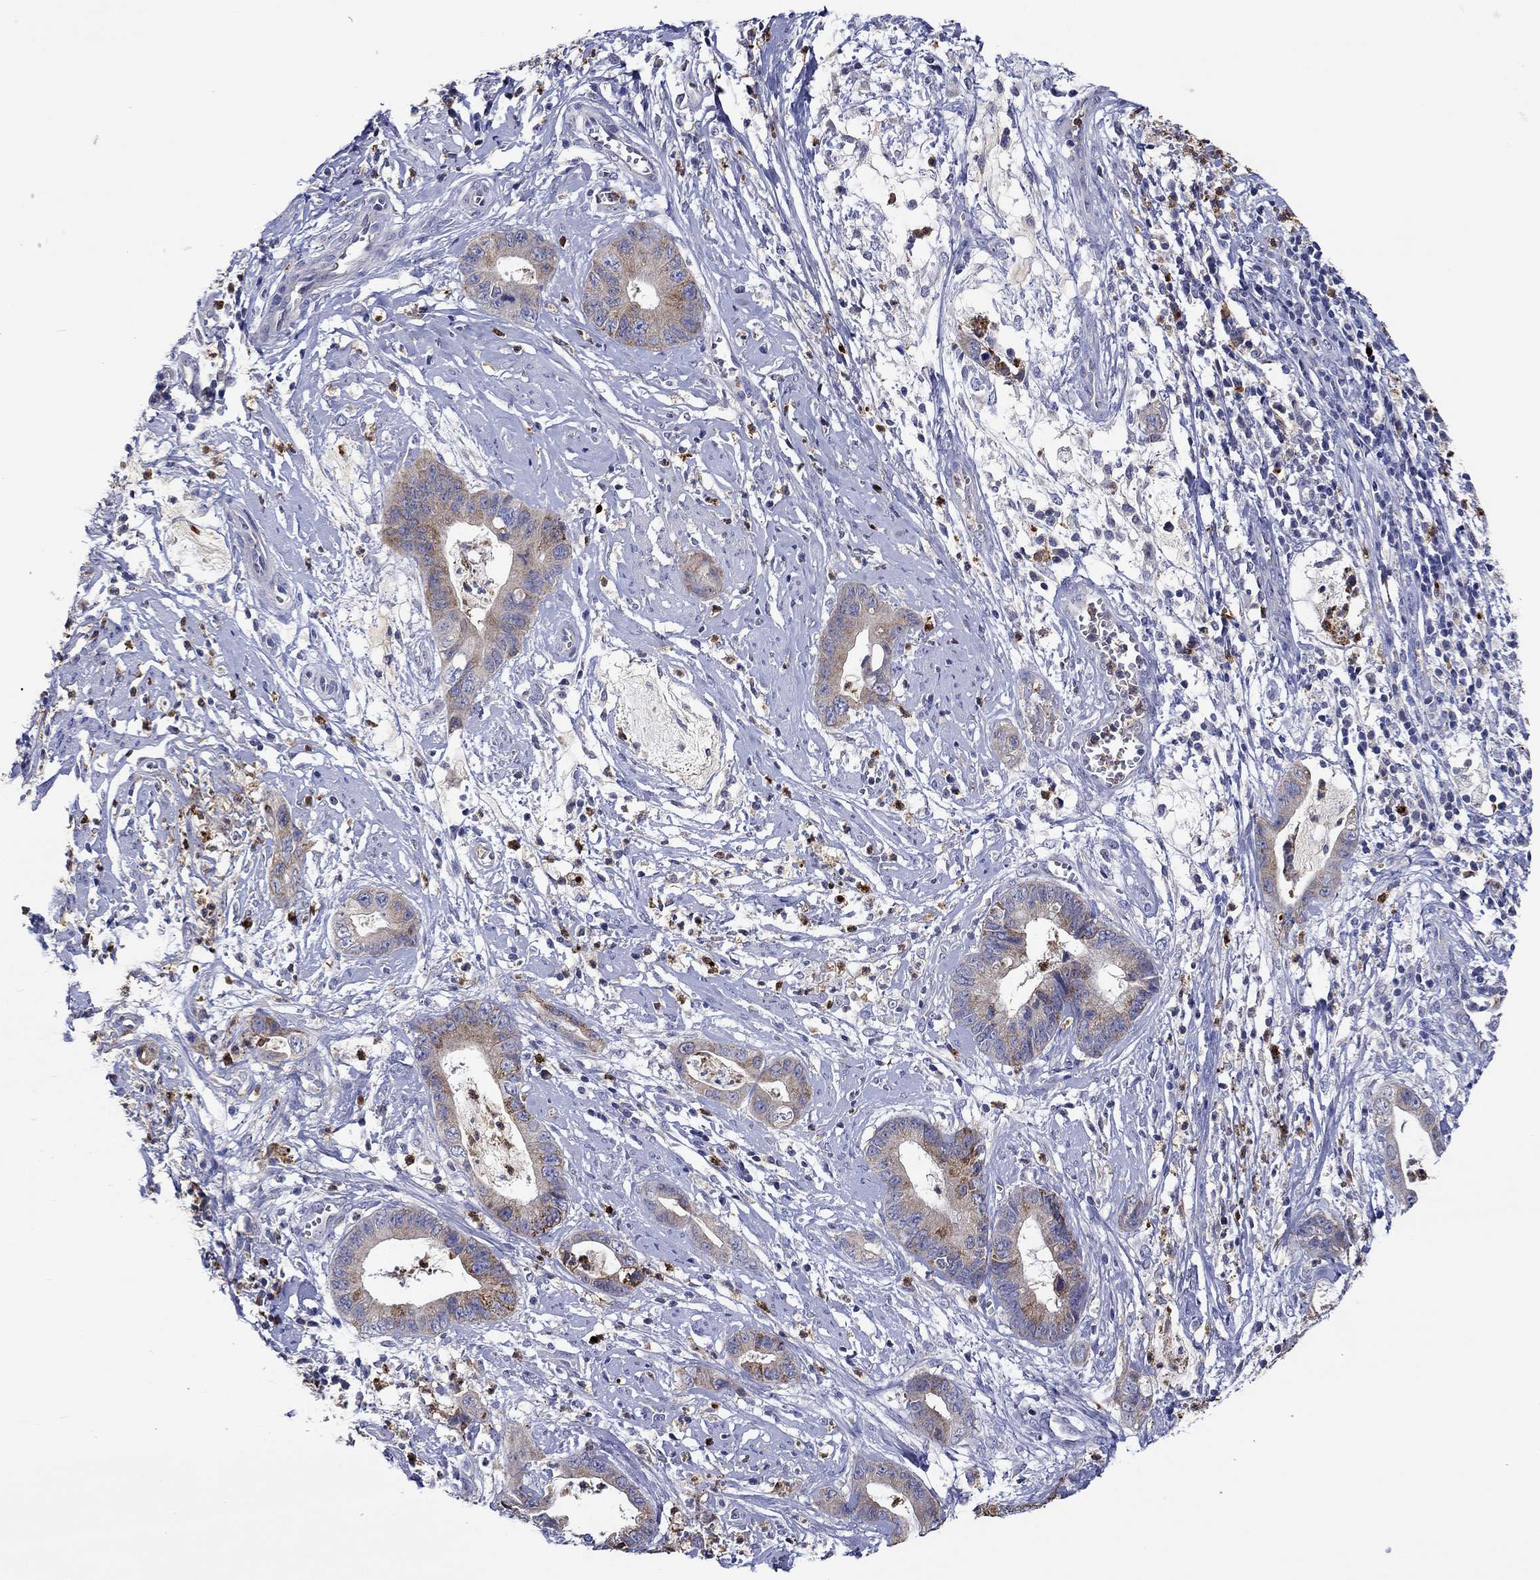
{"staining": {"intensity": "moderate", "quantity": "<25%", "location": "cytoplasmic/membranous"}, "tissue": "cervical cancer", "cell_type": "Tumor cells", "image_type": "cancer", "snomed": [{"axis": "morphology", "description": "Adenocarcinoma, NOS"}, {"axis": "topography", "description": "Cervix"}], "caption": "High-power microscopy captured an IHC histopathology image of adenocarcinoma (cervical), revealing moderate cytoplasmic/membranous expression in about <25% of tumor cells.", "gene": "CHIT1", "patient": {"sex": "female", "age": 44}}